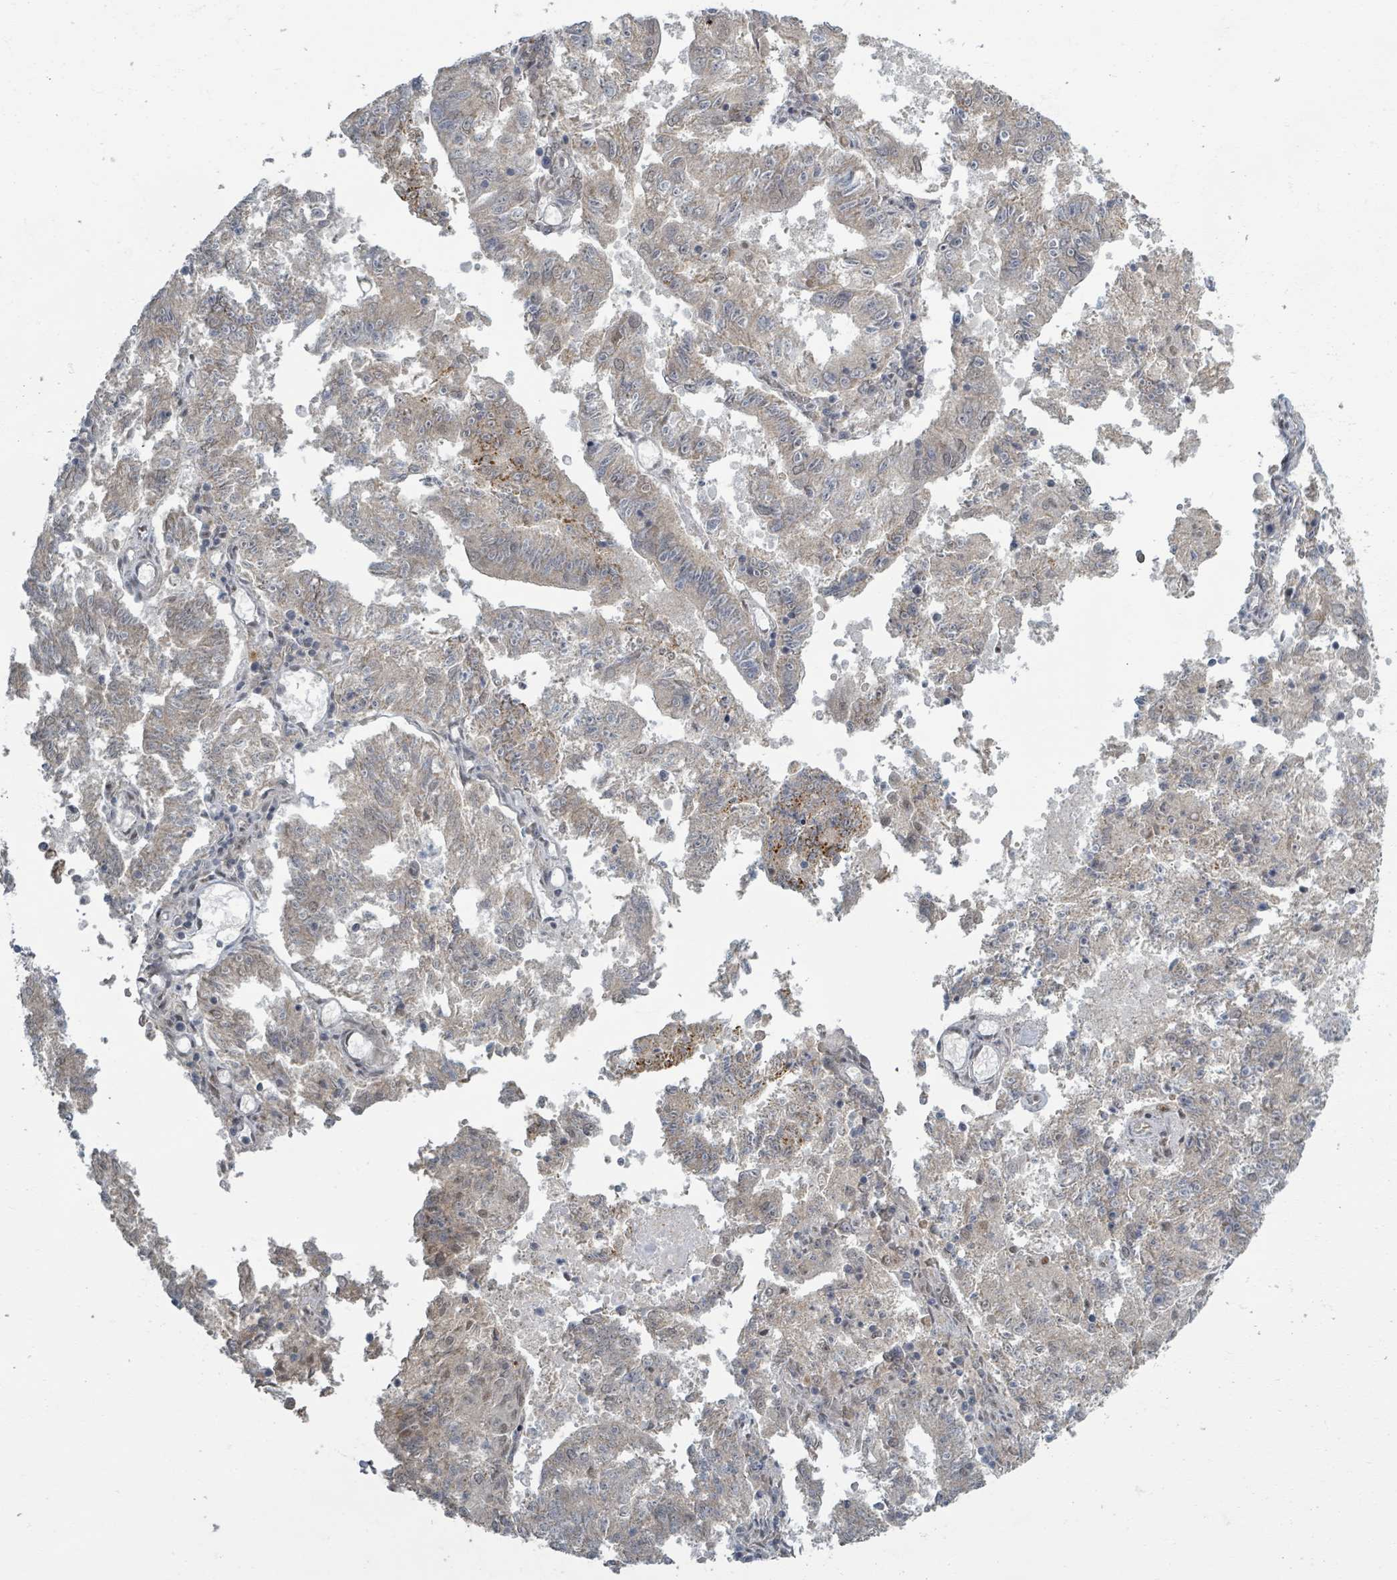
{"staining": {"intensity": "weak", "quantity": "25%-75%", "location": "cytoplasmic/membranous,nuclear"}, "tissue": "endometrial cancer", "cell_type": "Tumor cells", "image_type": "cancer", "snomed": [{"axis": "morphology", "description": "Adenocarcinoma, NOS"}, {"axis": "topography", "description": "Endometrium"}], "caption": "The immunohistochemical stain labels weak cytoplasmic/membranous and nuclear expression in tumor cells of endometrial cancer (adenocarcinoma) tissue.", "gene": "INTS15", "patient": {"sex": "female", "age": 82}}